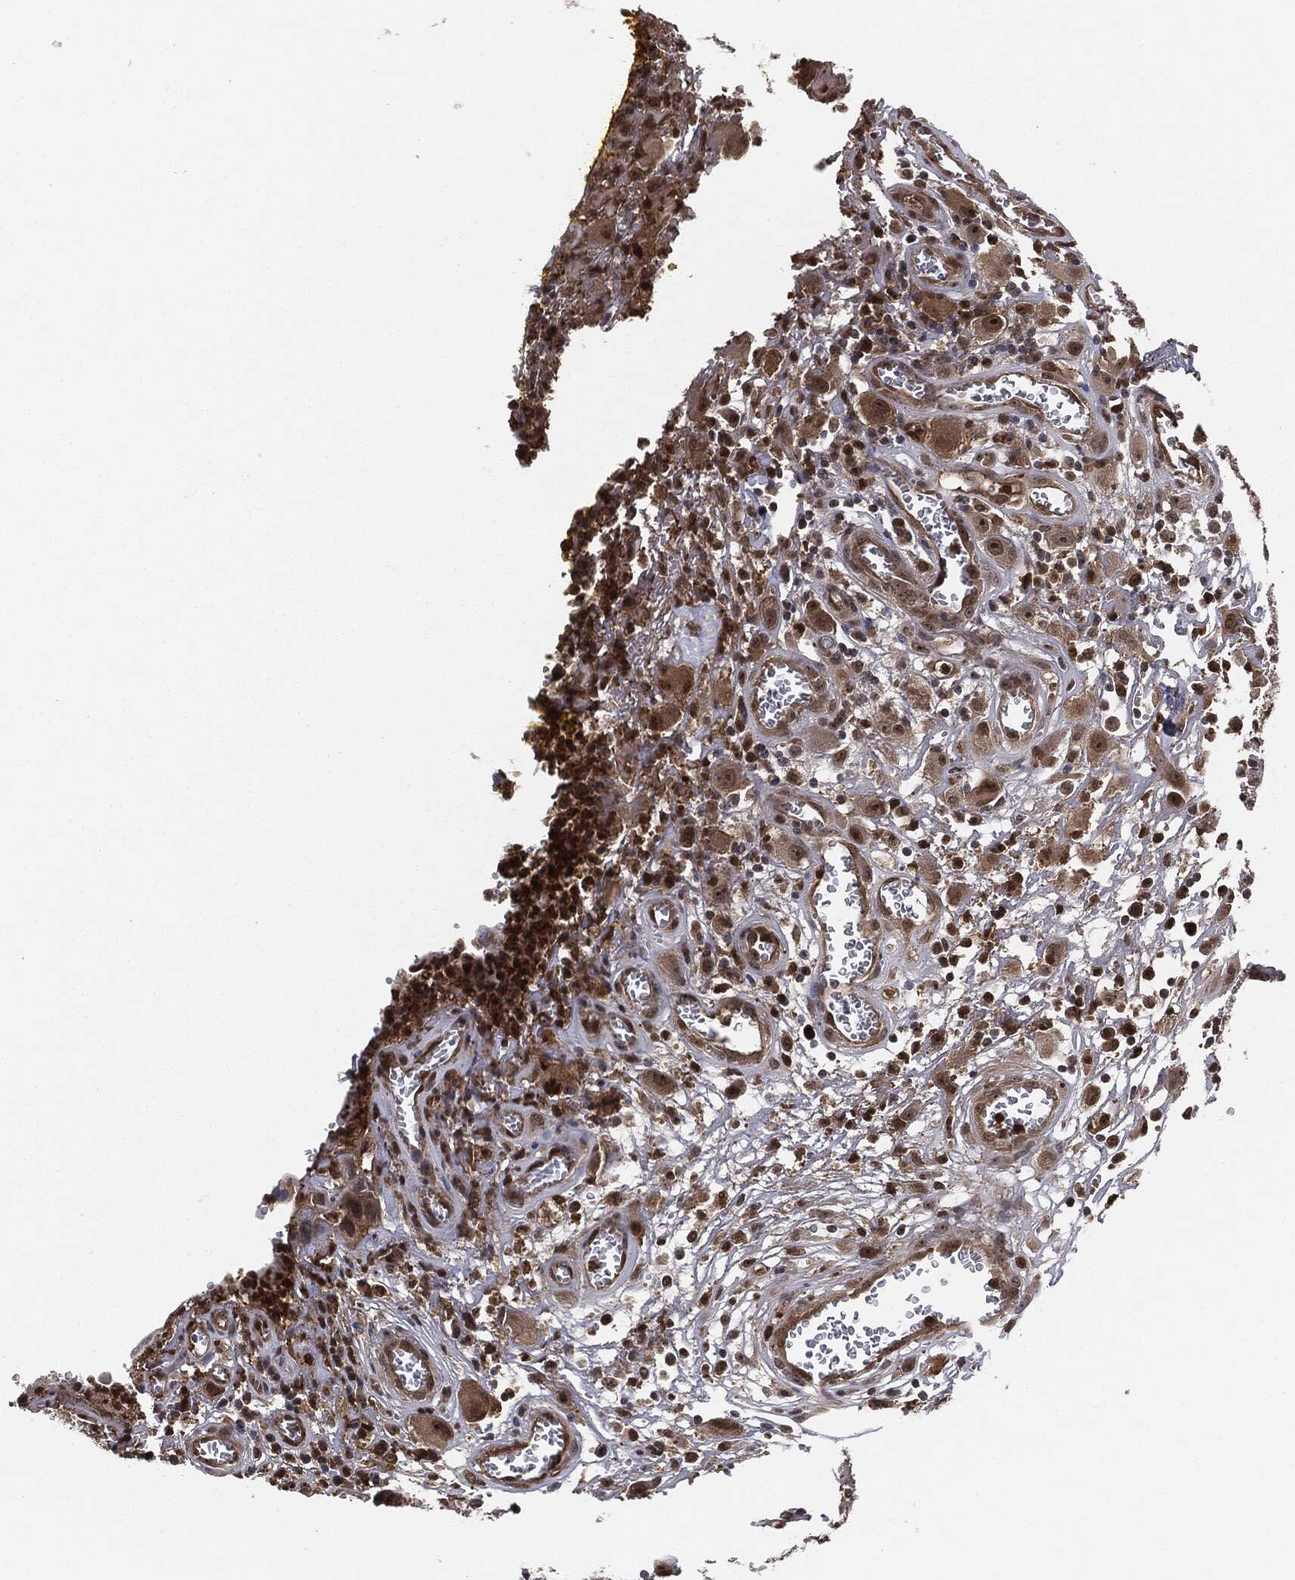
{"staining": {"intensity": "moderate", "quantity": "25%-75%", "location": "cytoplasmic/membranous,nuclear"}, "tissue": "head and neck cancer", "cell_type": "Tumor cells", "image_type": "cancer", "snomed": [{"axis": "morphology", "description": "Squamous cell carcinoma, NOS"}, {"axis": "morphology", "description": "Squamous cell carcinoma, metastatic, NOS"}, {"axis": "topography", "description": "Oral tissue"}, {"axis": "topography", "description": "Head-Neck"}], "caption": "Moderate cytoplasmic/membranous and nuclear positivity for a protein is present in about 25%-75% of tumor cells of head and neck cancer using immunohistochemistry (IHC).", "gene": "CAPRIN2", "patient": {"sex": "female", "age": 85}}